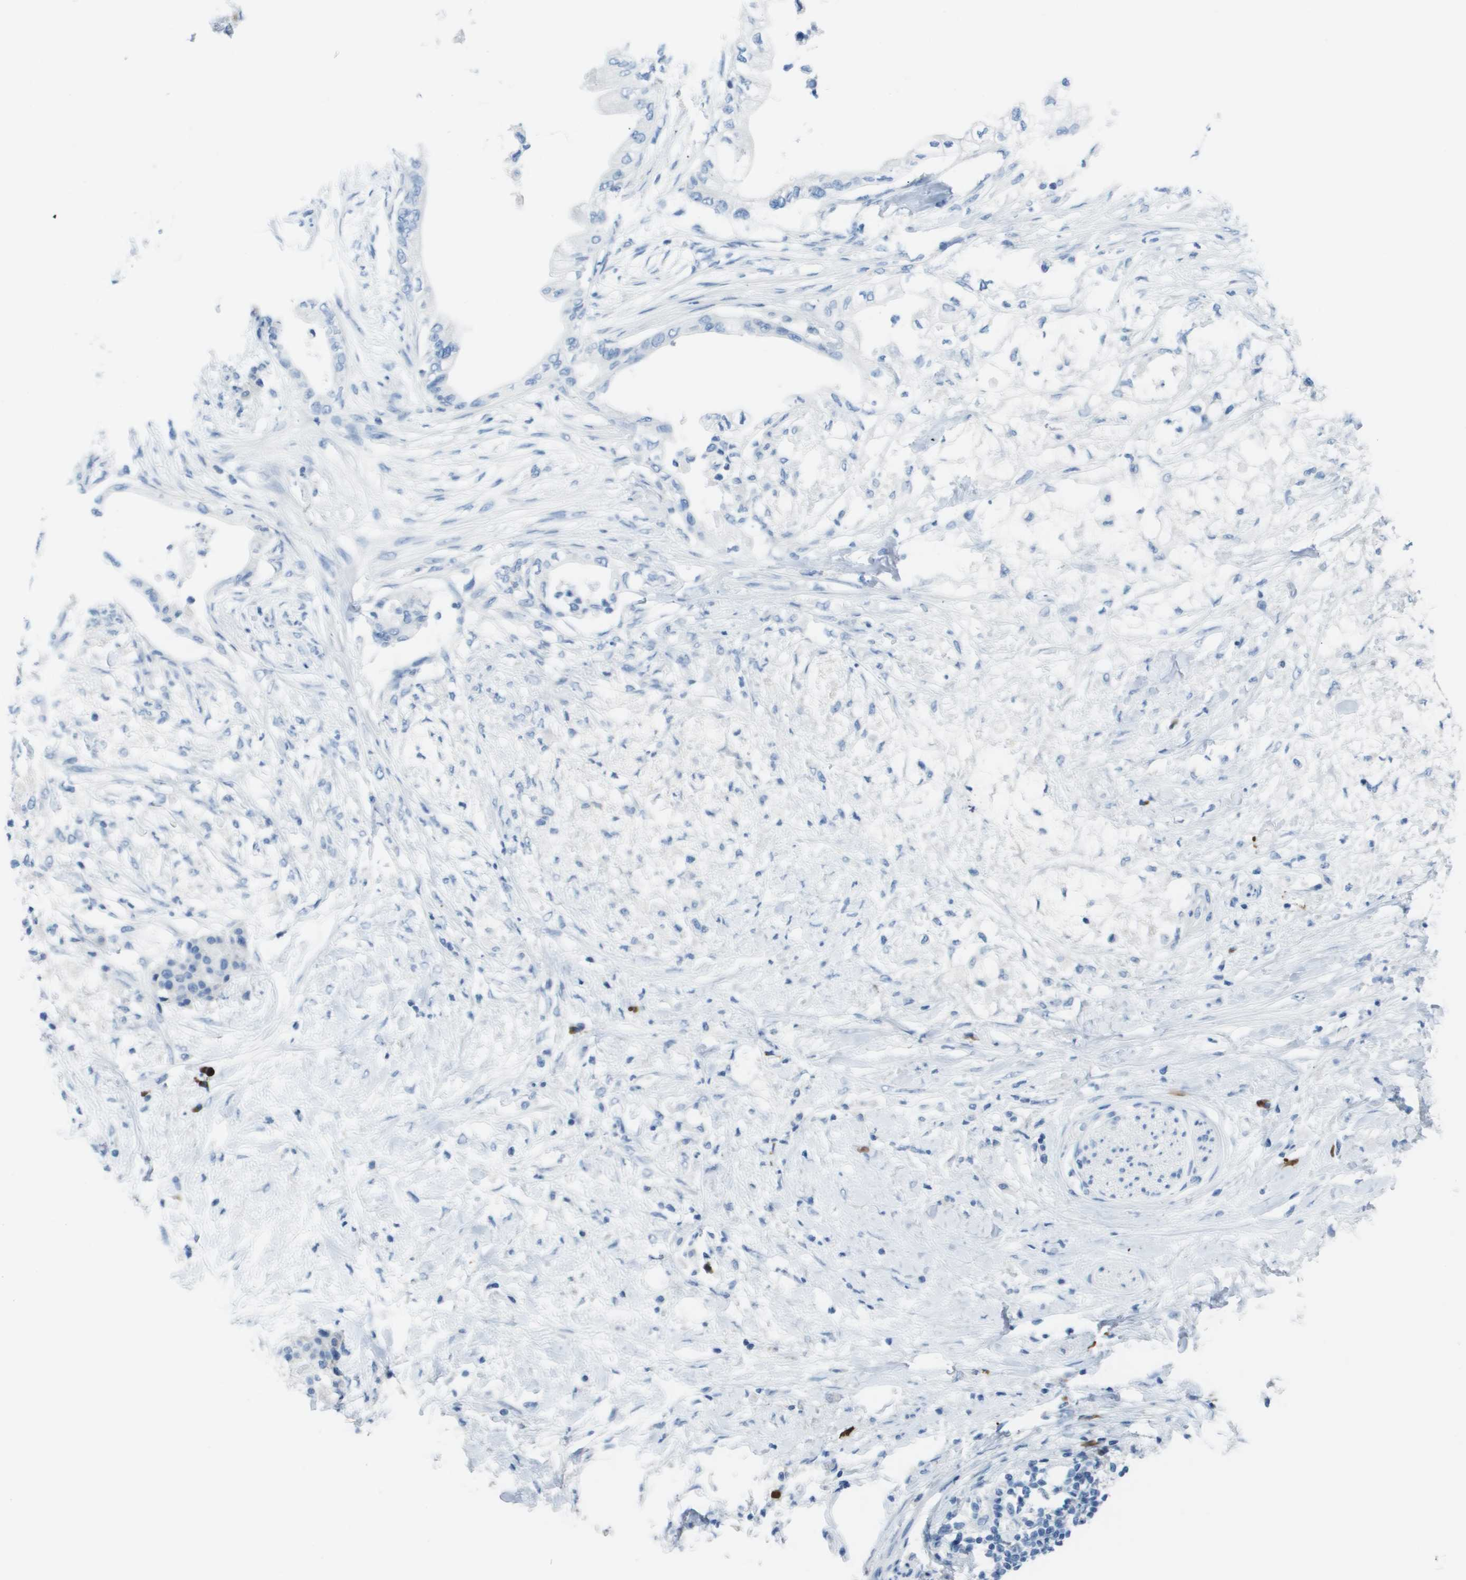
{"staining": {"intensity": "negative", "quantity": "none", "location": "none"}, "tissue": "pancreatic cancer", "cell_type": "Tumor cells", "image_type": "cancer", "snomed": [{"axis": "morphology", "description": "Normal tissue, NOS"}, {"axis": "morphology", "description": "Adenocarcinoma, NOS"}, {"axis": "topography", "description": "Pancreas"}, {"axis": "topography", "description": "Duodenum"}], "caption": "This is an immunohistochemistry (IHC) histopathology image of adenocarcinoma (pancreatic). There is no positivity in tumor cells.", "gene": "GPR18", "patient": {"sex": "female", "age": 60}}